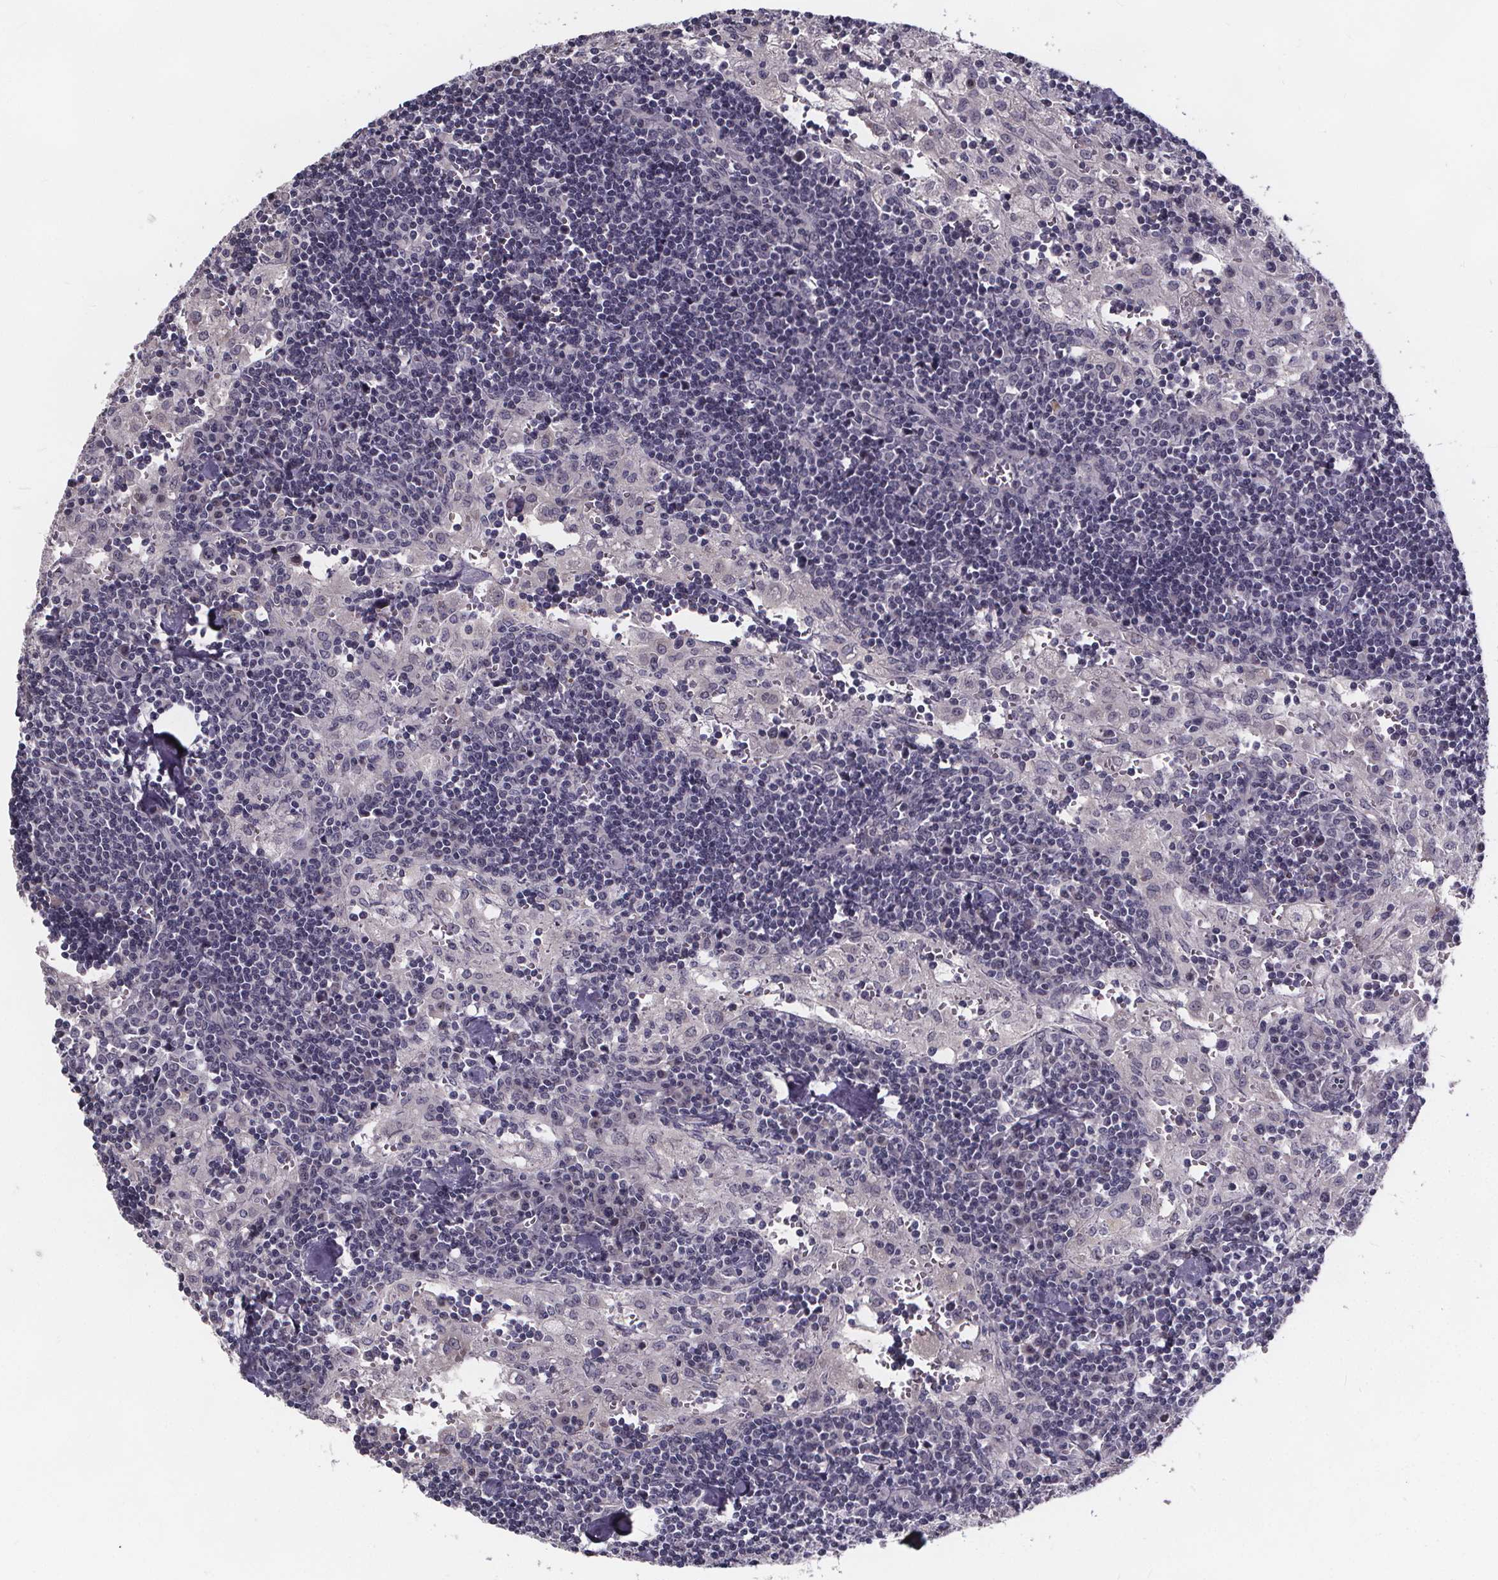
{"staining": {"intensity": "negative", "quantity": "none", "location": "none"}, "tissue": "lymph node", "cell_type": "Germinal center cells", "image_type": "normal", "snomed": [{"axis": "morphology", "description": "Normal tissue, NOS"}, {"axis": "topography", "description": "Lymph node"}], "caption": "The micrograph shows no significant staining in germinal center cells of lymph node. (DAB immunohistochemistry with hematoxylin counter stain).", "gene": "FAM181B", "patient": {"sex": "male", "age": 55}}